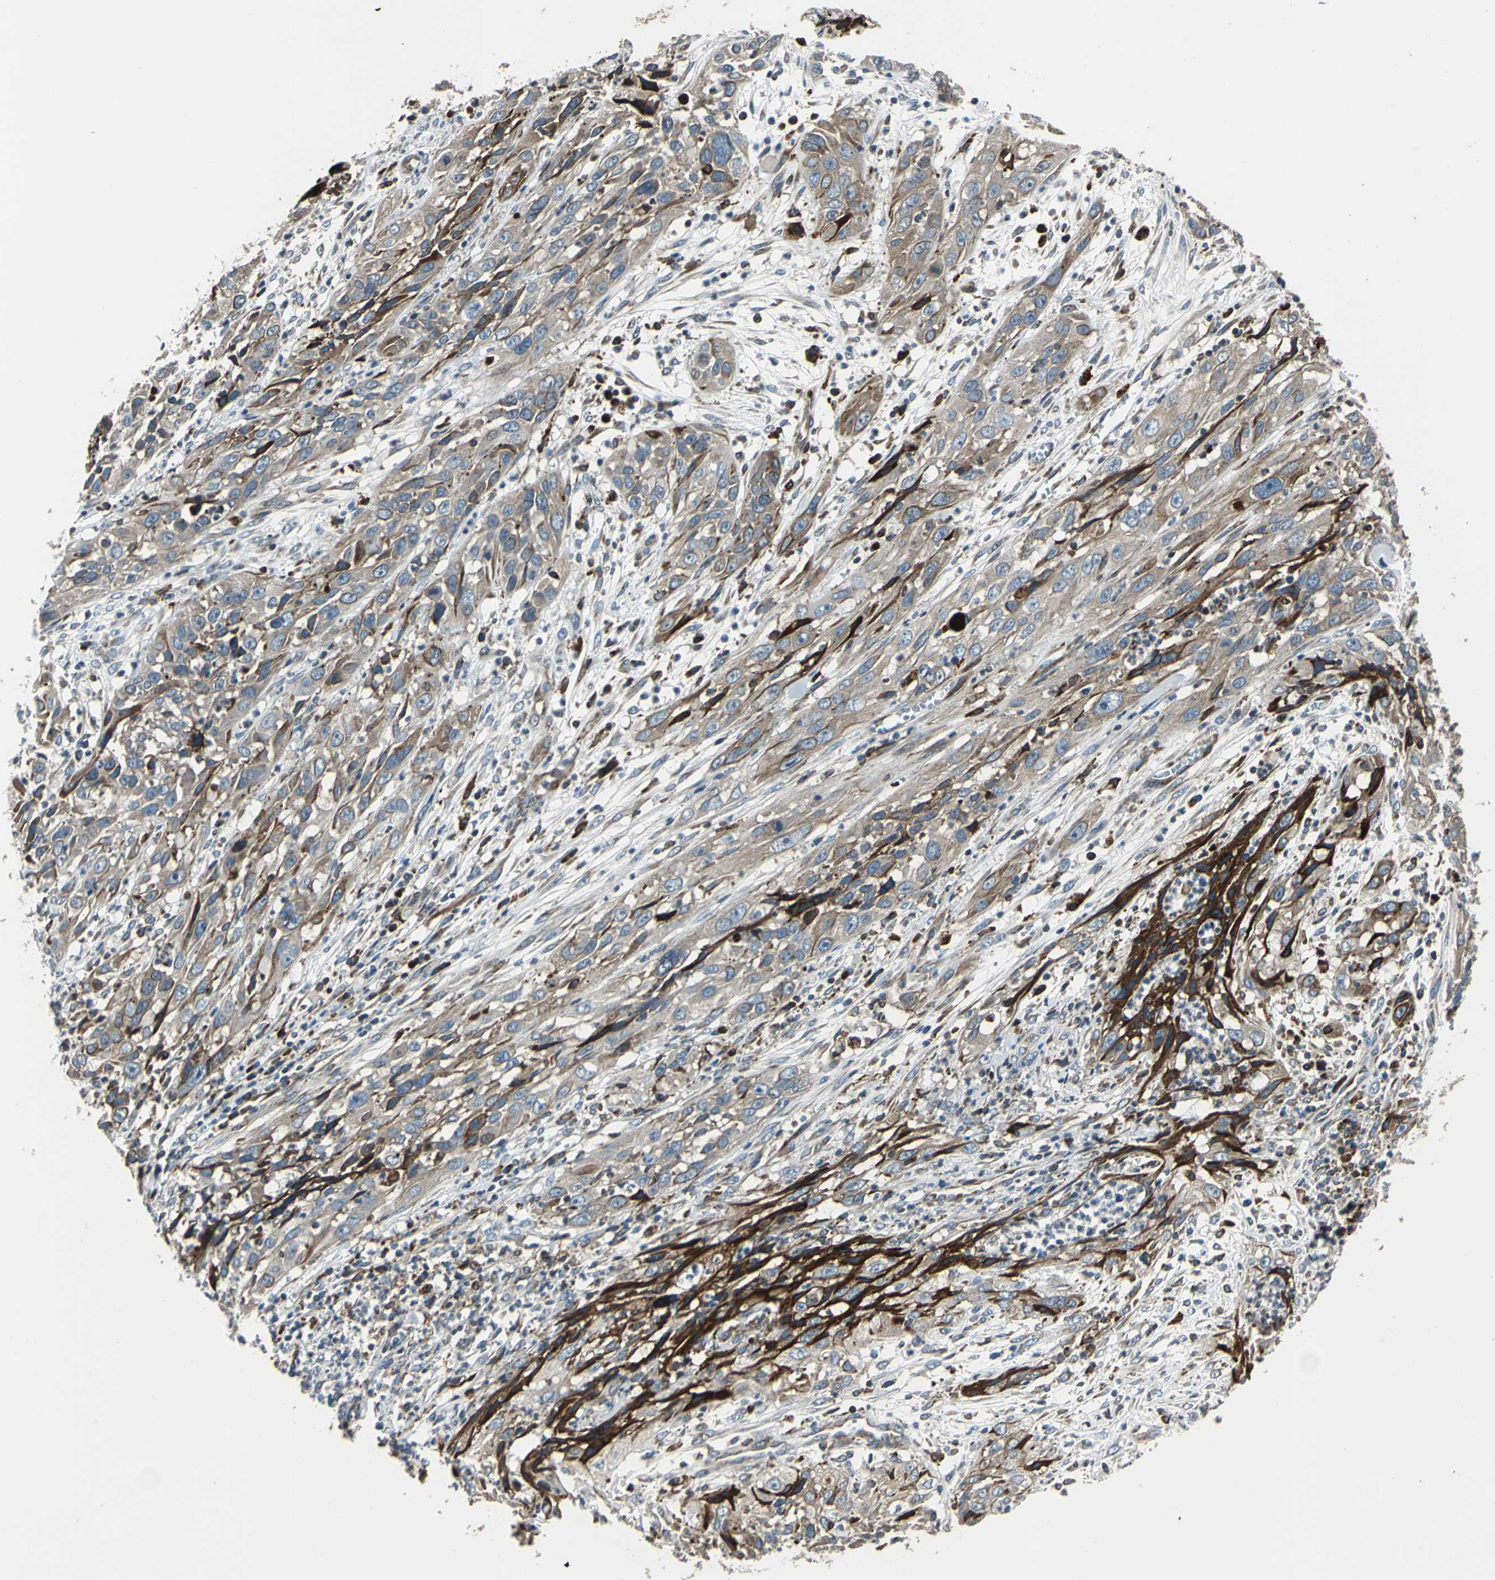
{"staining": {"intensity": "strong", "quantity": "<25%", "location": "cytoplasmic/membranous"}, "tissue": "cervical cancer", "cell_type": "Tumor cells", "image_type": "cancer", "snomed": [{"axis": "morphology", "description": "Squamous cell carcinoma, NOS"}, {"axis": "topography", "description": "Cervix"}], "caption": "This histopathology image demonstrates IHC staining of cervical cancer, with medium strong cytoplasmic/membranous staining in about <25% of tumor cells.", "gene": "HTATIP2", "patient": {"sex": "female", "age": 32}}